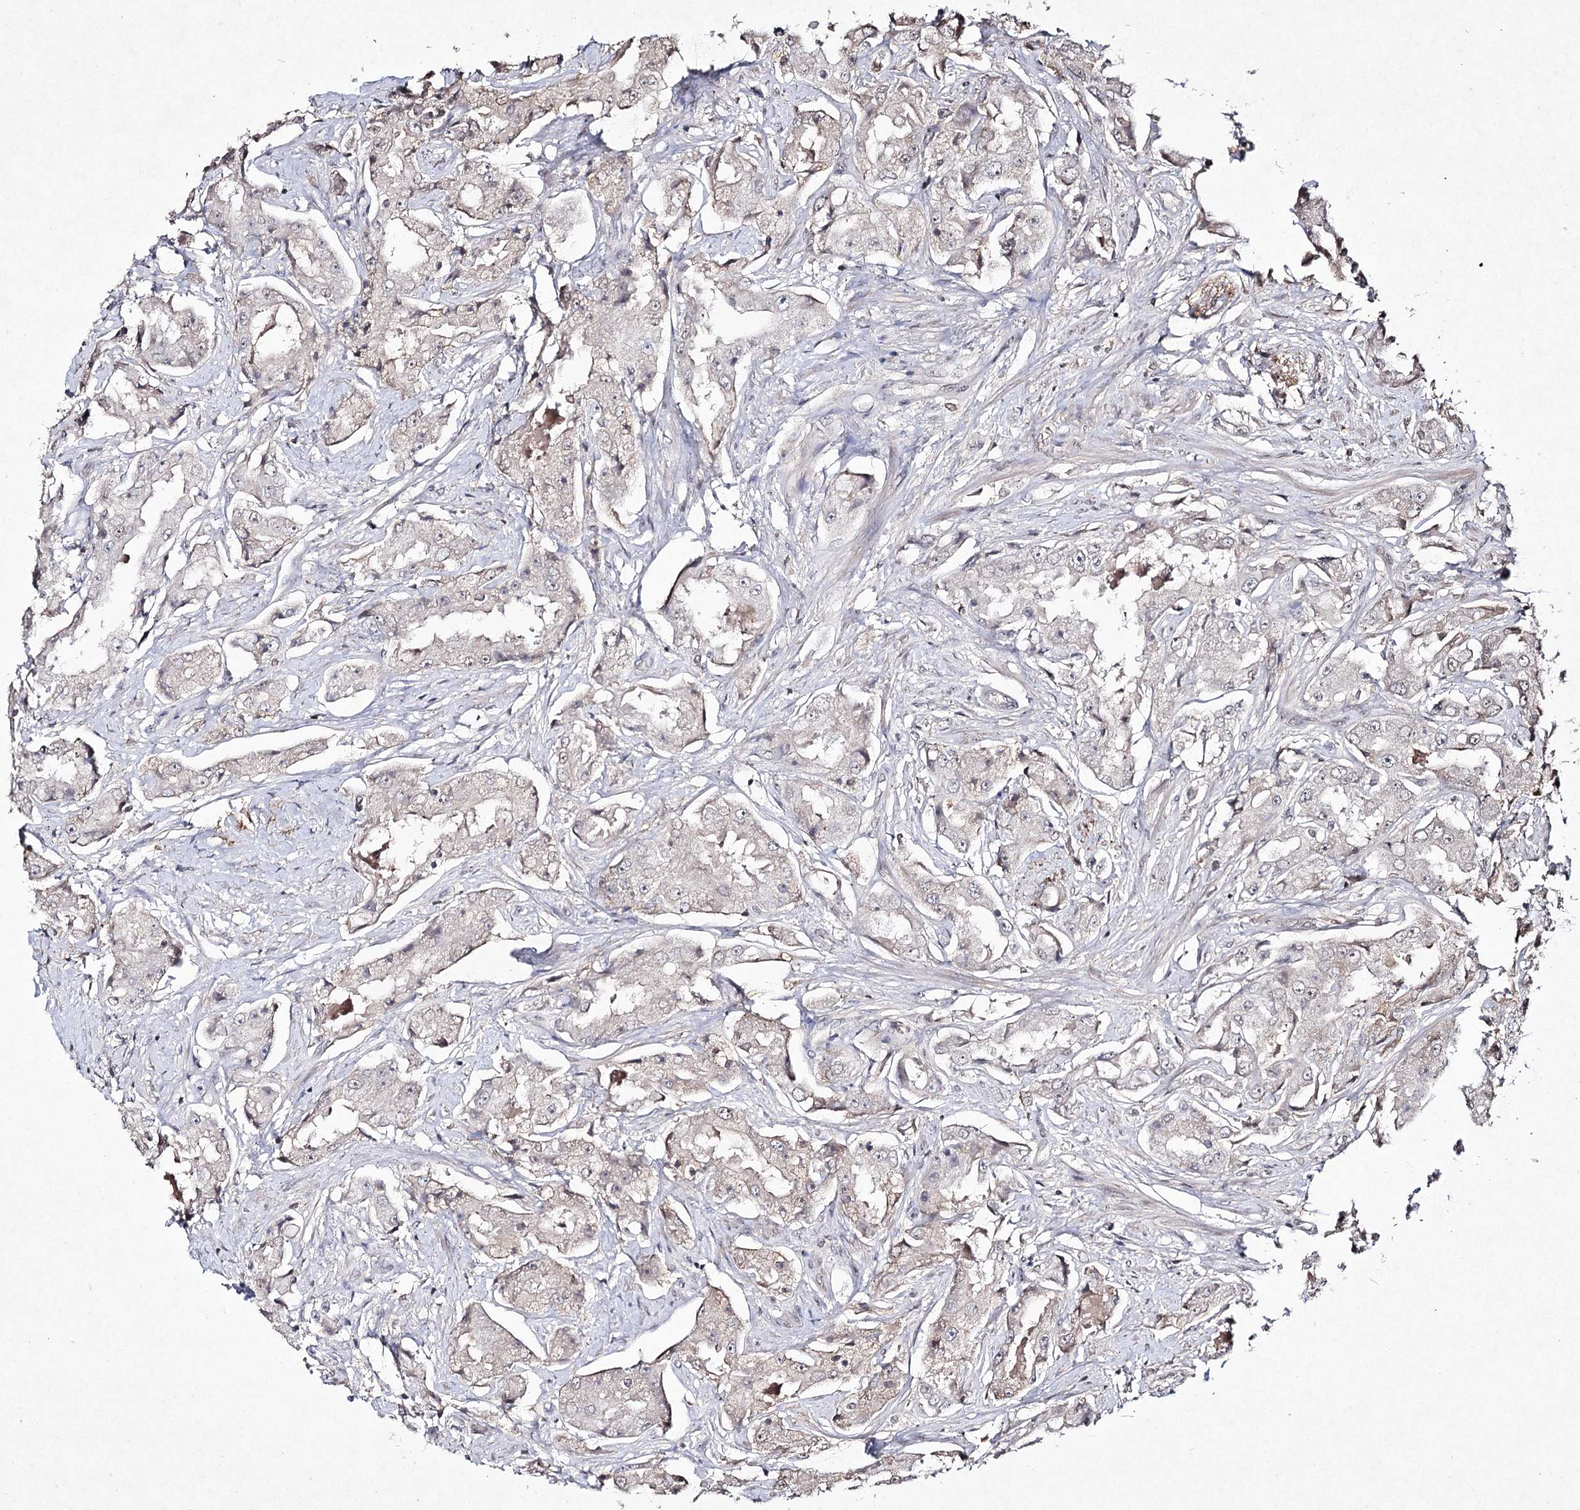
{"staining": {"intensity": "negative", "quantity": "none", "location": "none"}, "tissue": "prostate cancer", "cell_type": "Tumor cells", "image_type": "cancer", "snomed": [{"axis": "morphology", "description": "Adenocarcinoma, High grade"}, {"axis": "topography", "description": "Prostate"}], "caption": "This is a micrograph of immunohistochemistry (IHC) staining of prostate cancer, which shows no expression in tumor cells.", "gene": "SYNGR3", "patient": {"sex": "male", "age": 73}}